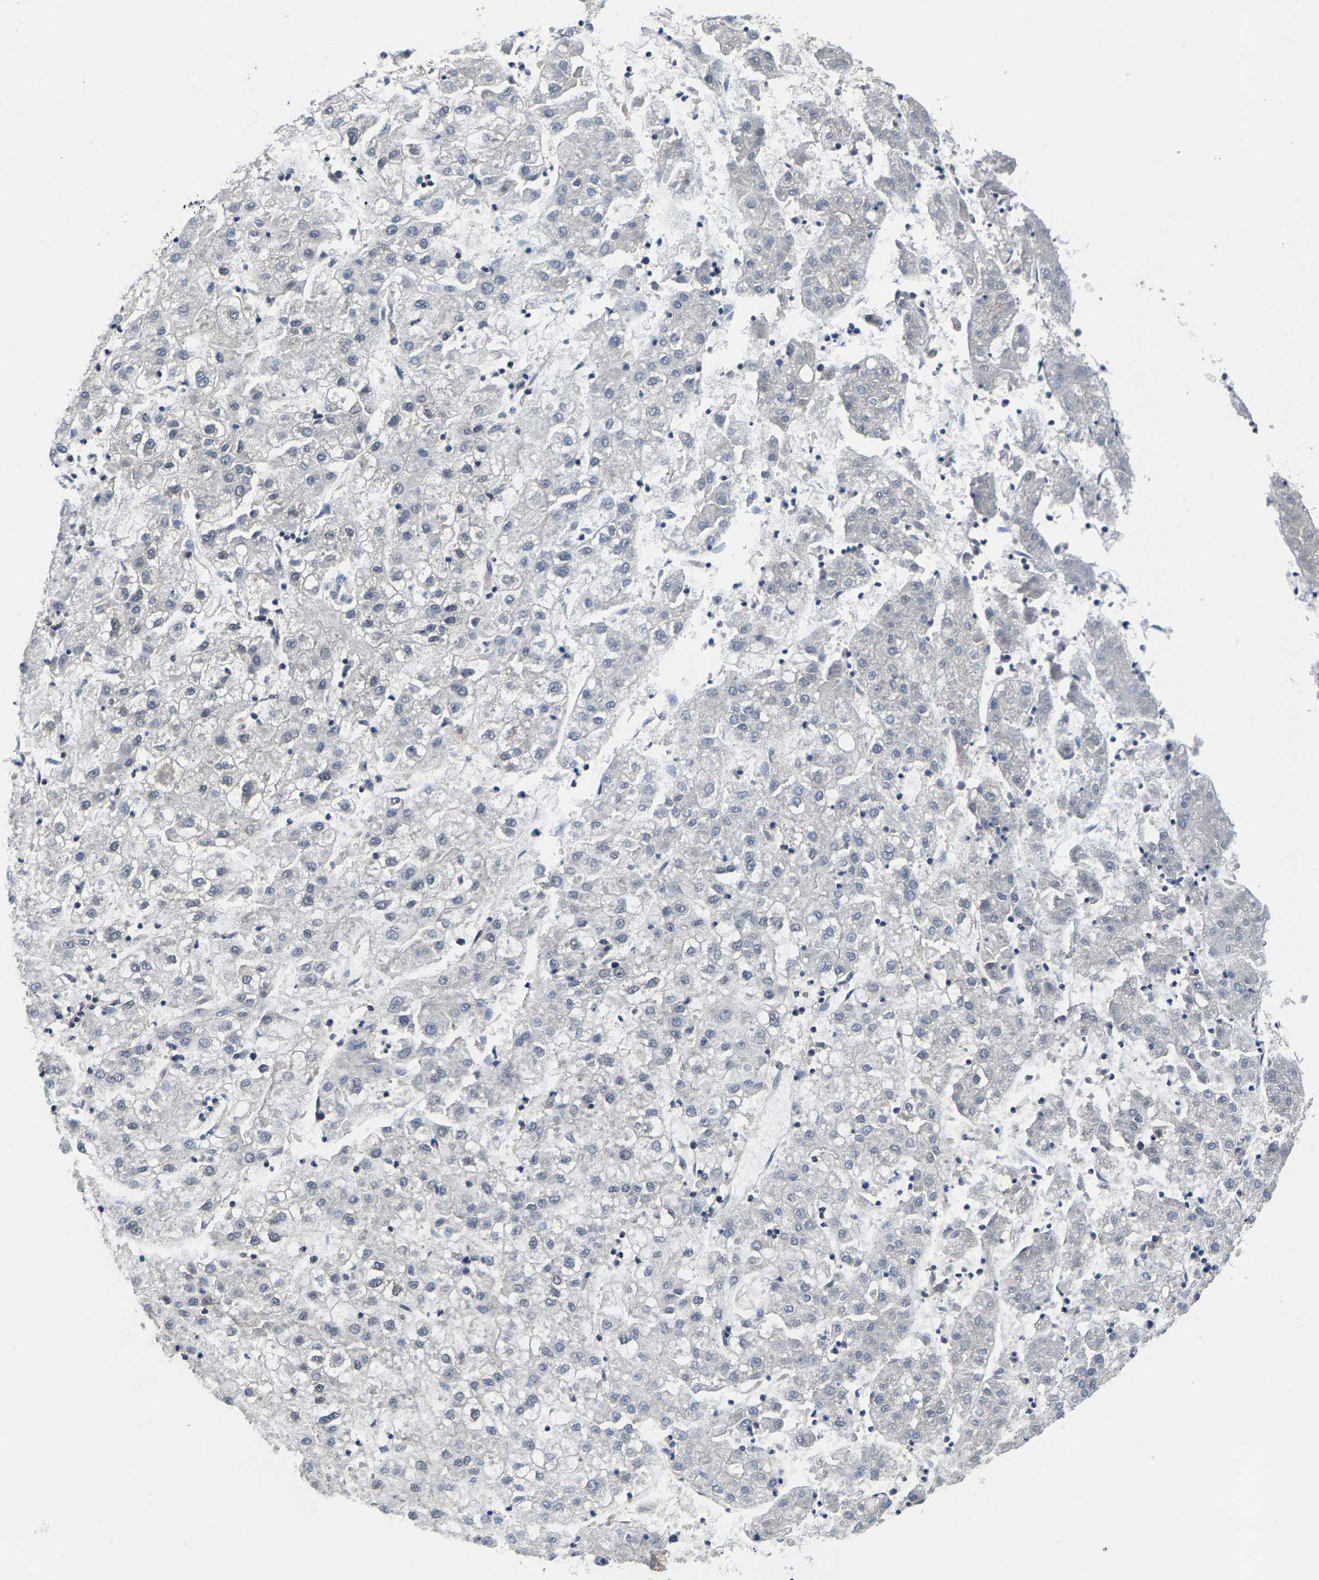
{"staining": {"intensity": "negative", "quantity": "none", "location": "none"}, "tissue": "liver cancer", "cell_type": "Tumor cells", "image_type": "cancer", "snomed": [{"axis": "morphology", "description": "Carcinoma, Hepatocellular, NOS"}, {"axis": "topography", "description": "Liver"}], "caption": "Immunohistochemical staining of human liver cancer exhibits no significant positivity in tumor cells.", "gene": "FGD3", "patient": {"sex": "male", "age": 72}}